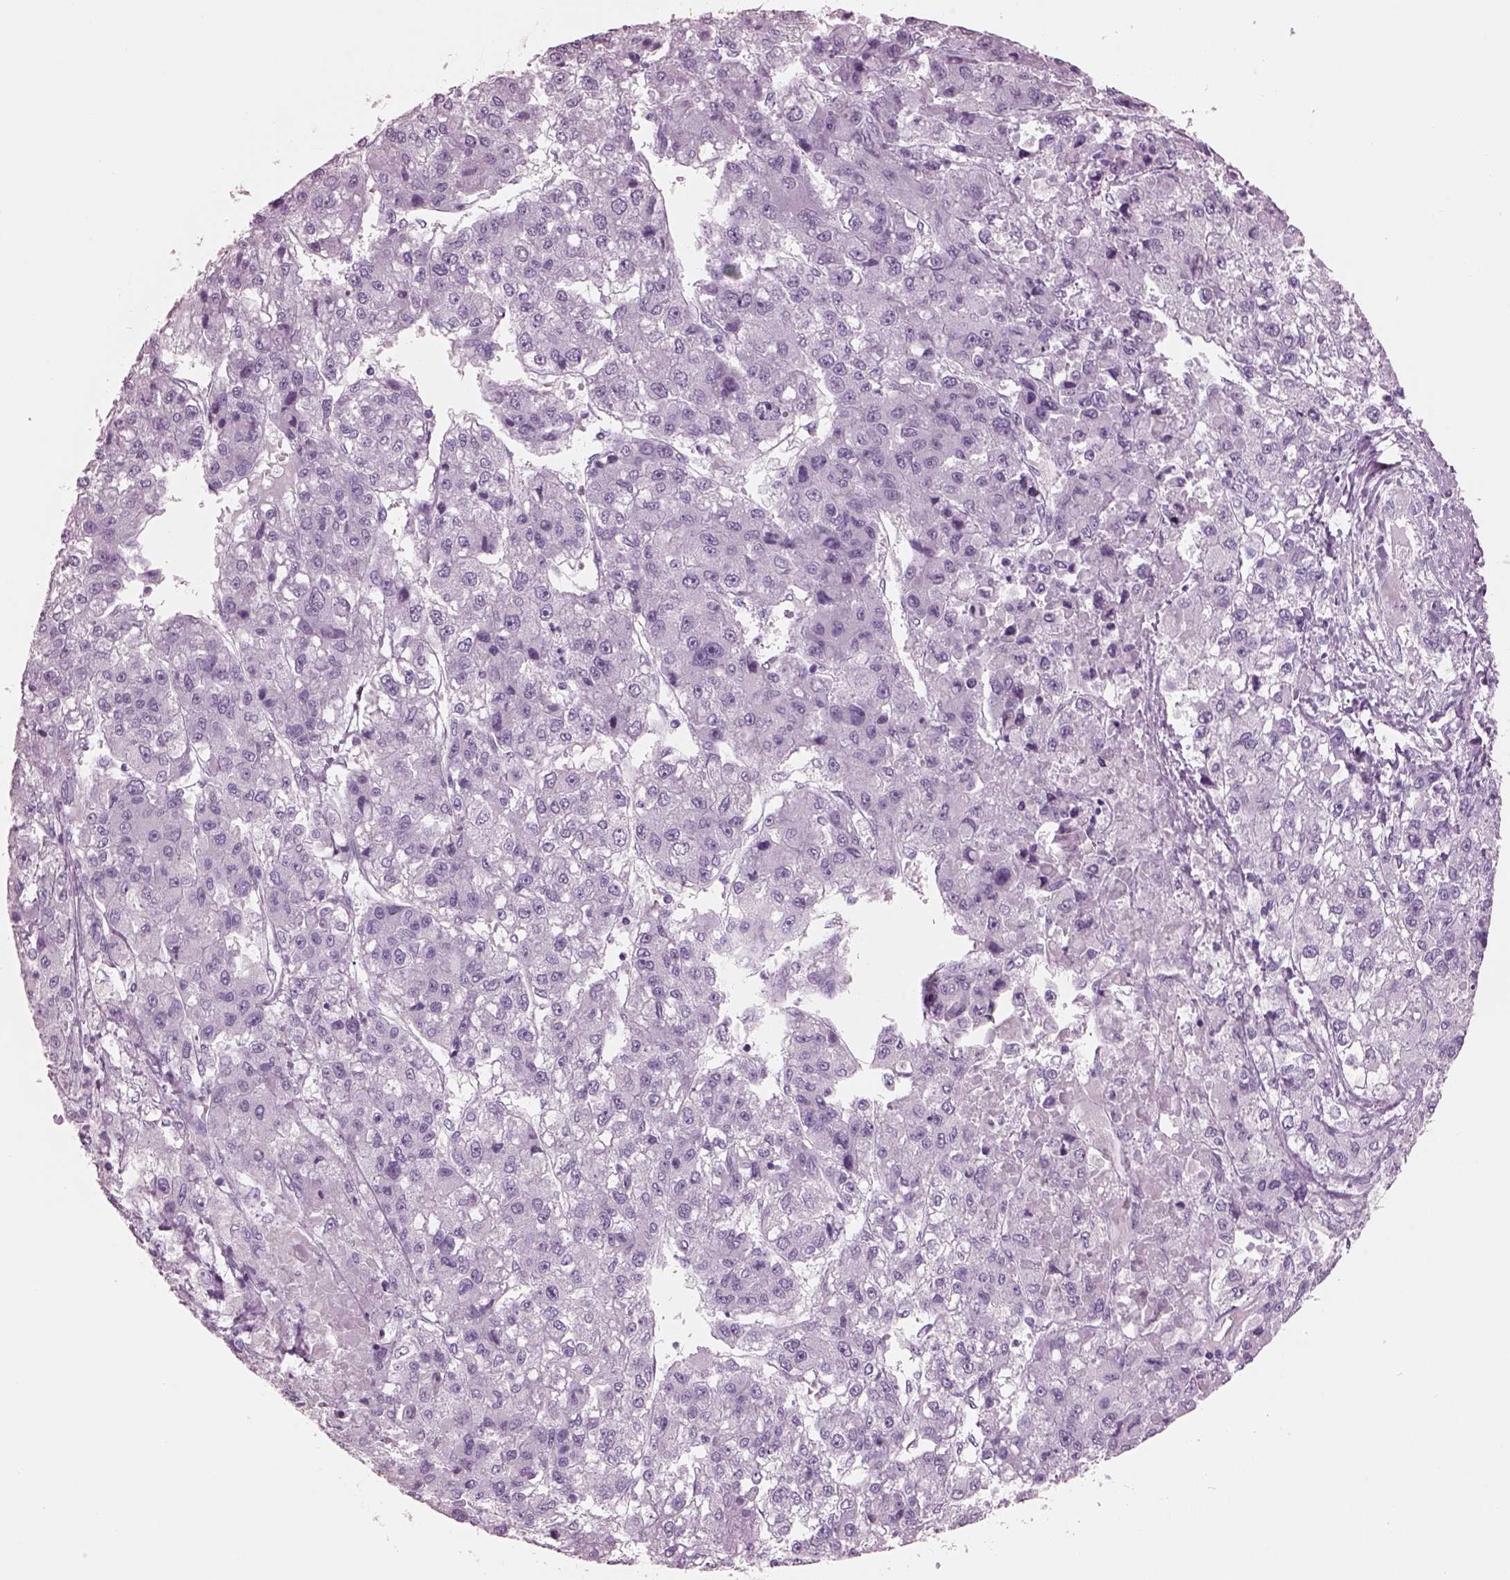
{"staining": {"intensity": "negative", "quantity": "none", "location": "none"}, "tissue": "liver cancer", "cell_type": "Tumor cells", "image_type": "cancer", "snomed": [{"axis": "morphology", "description": "Carcinoma, Hepatocellular, NOS"}, {"axis": "topography", "description": "Liver"}], "caption": "Immunohistochemistry (IHC) of human liver cancer (hepatocellular carcinoma) reveals no staining in tumor cells.", "gene": "PACRG", "patient": {"sex": "male", "age": 56}}